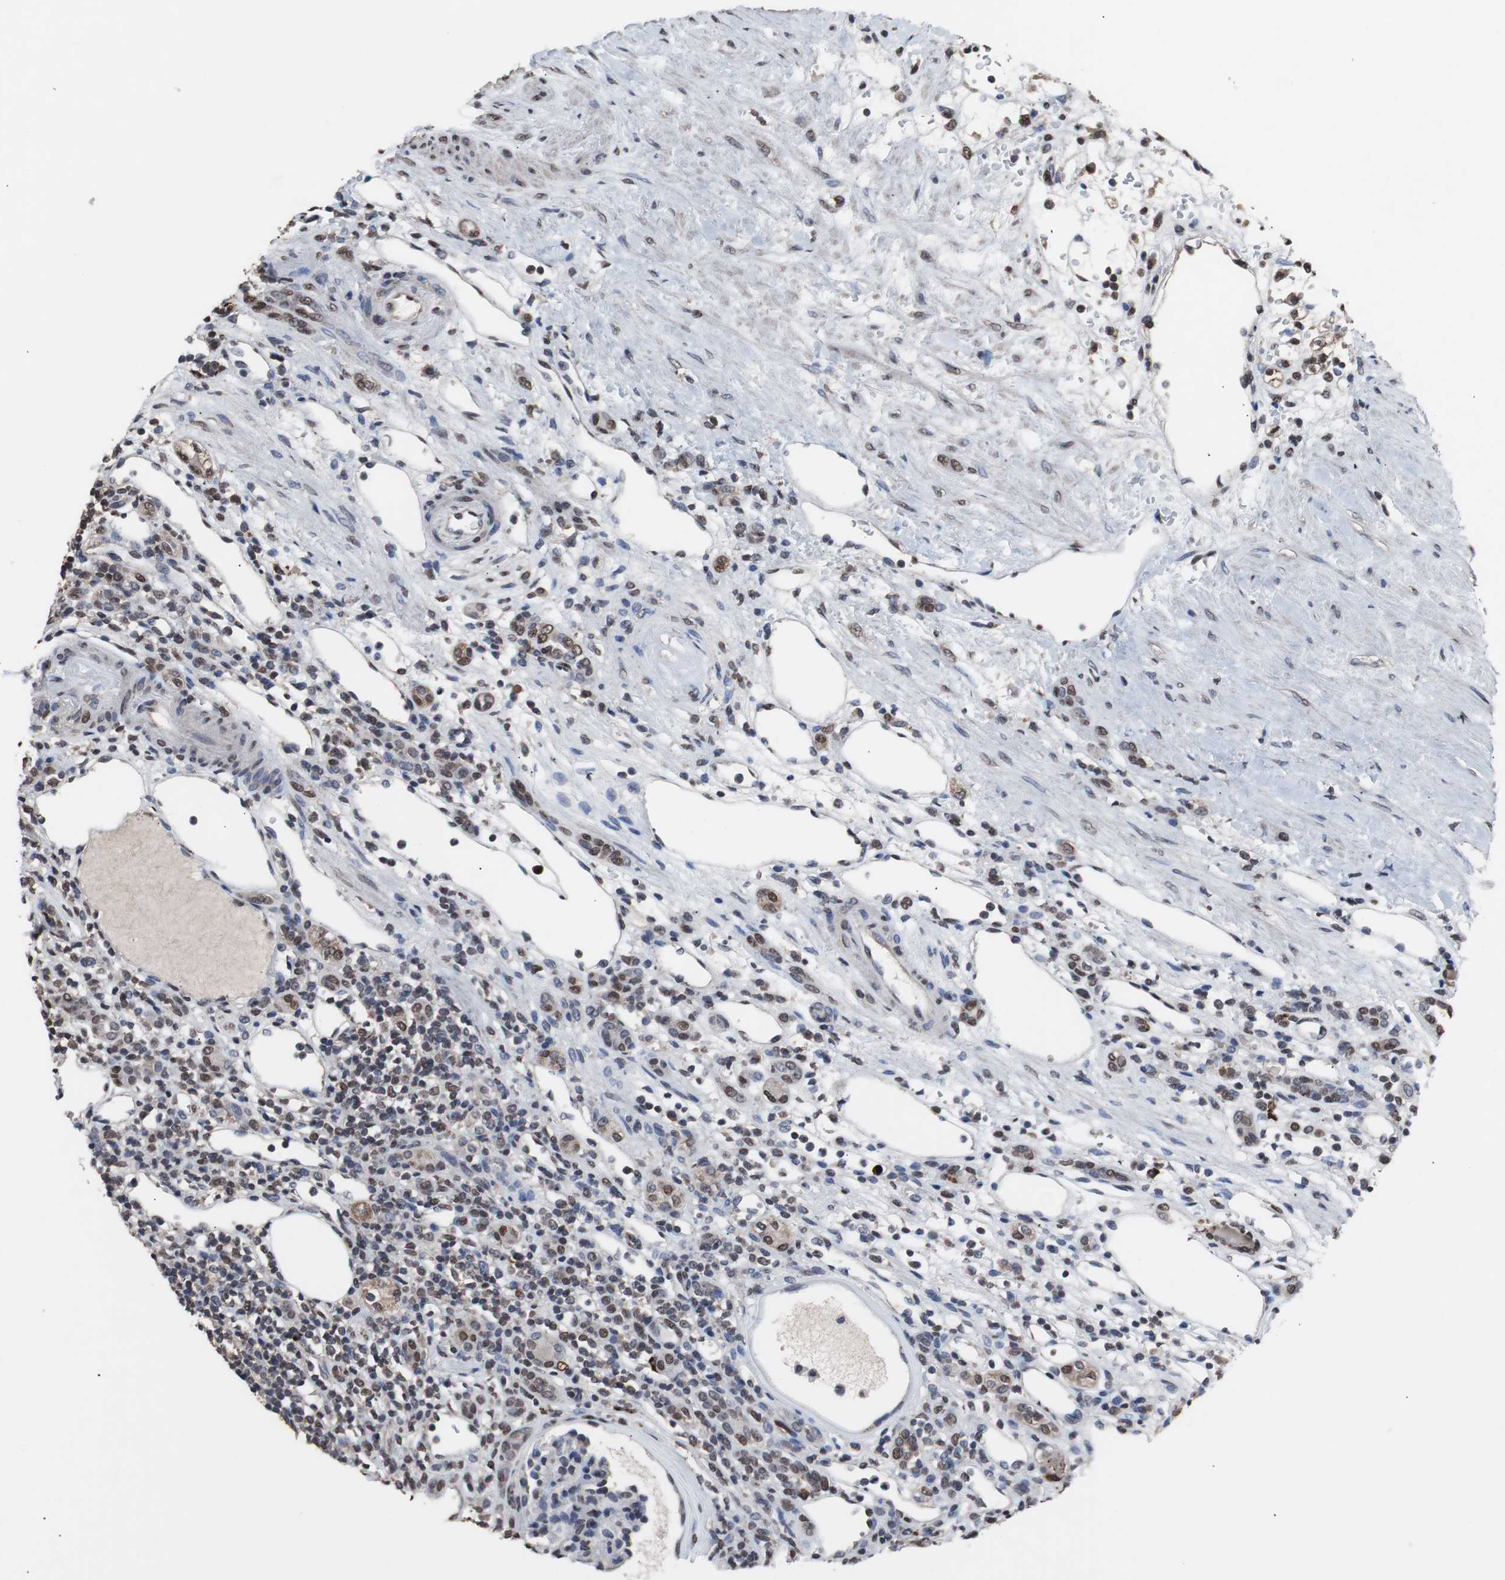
{"staining": {"intensity": "moderate", "quantity": "25%-75%", "location": "nuclear"}, "tissue": "renal cancer", "cell_type": "Tumor cells", "image_type": "cancer", "snomed": [{"axis": "morphology", "description": "Normal tissue, NOS"}, {"axis": "morphology", "description": "Adenocarcinoma, NOS"}, {"axis": "topography", "description": "Kidney"}], "caption": "A brown stain shows moderate nuclear expression of a protein in renal cancer (adenocarcinoma) tumor cells.", "gene": "MED27", "patient": {"sex": "female", "age": 55}}